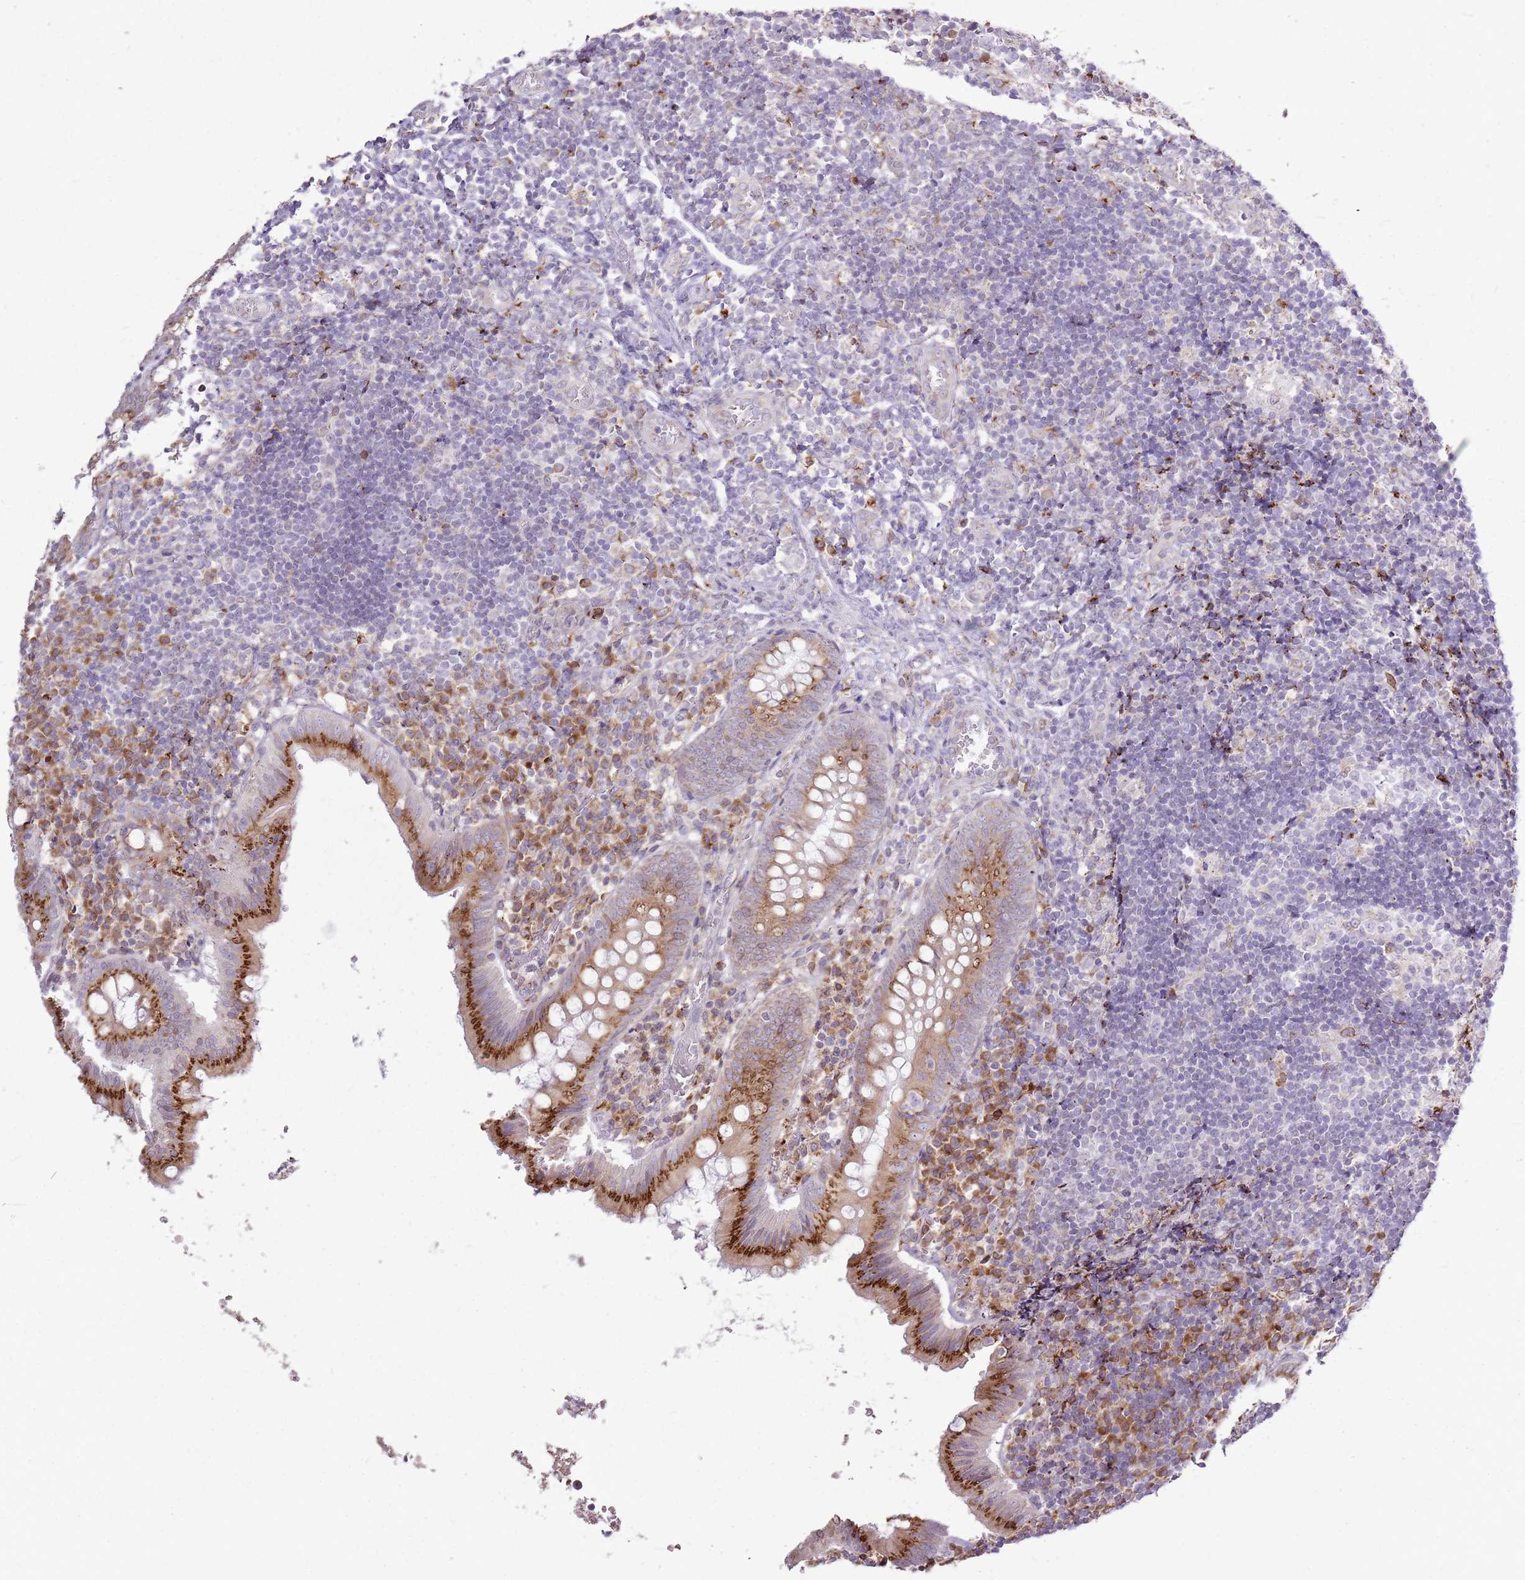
{"staining": {"intensity": "strong", "quantity": ">75%", "location": "cytoplasmic/membranous"}, "tissue": "appendix", "cell_type": "Glandular cells", "image_type": "normal", "snomed": [{"axis": "morphology", "description": "Normal tissue, NOS"}, {"axis": "topography", "description": "Appendix"}], "caption": "Appendix stained with DAB (3,3'-diaminobenzidine) immunohistochemistry displays high levels of strong cytoplasmic/membranous positivity in approximately >75% of glandular cells.", "gene": "TMED10", "patient": {"sex": "male", "age": 8}}